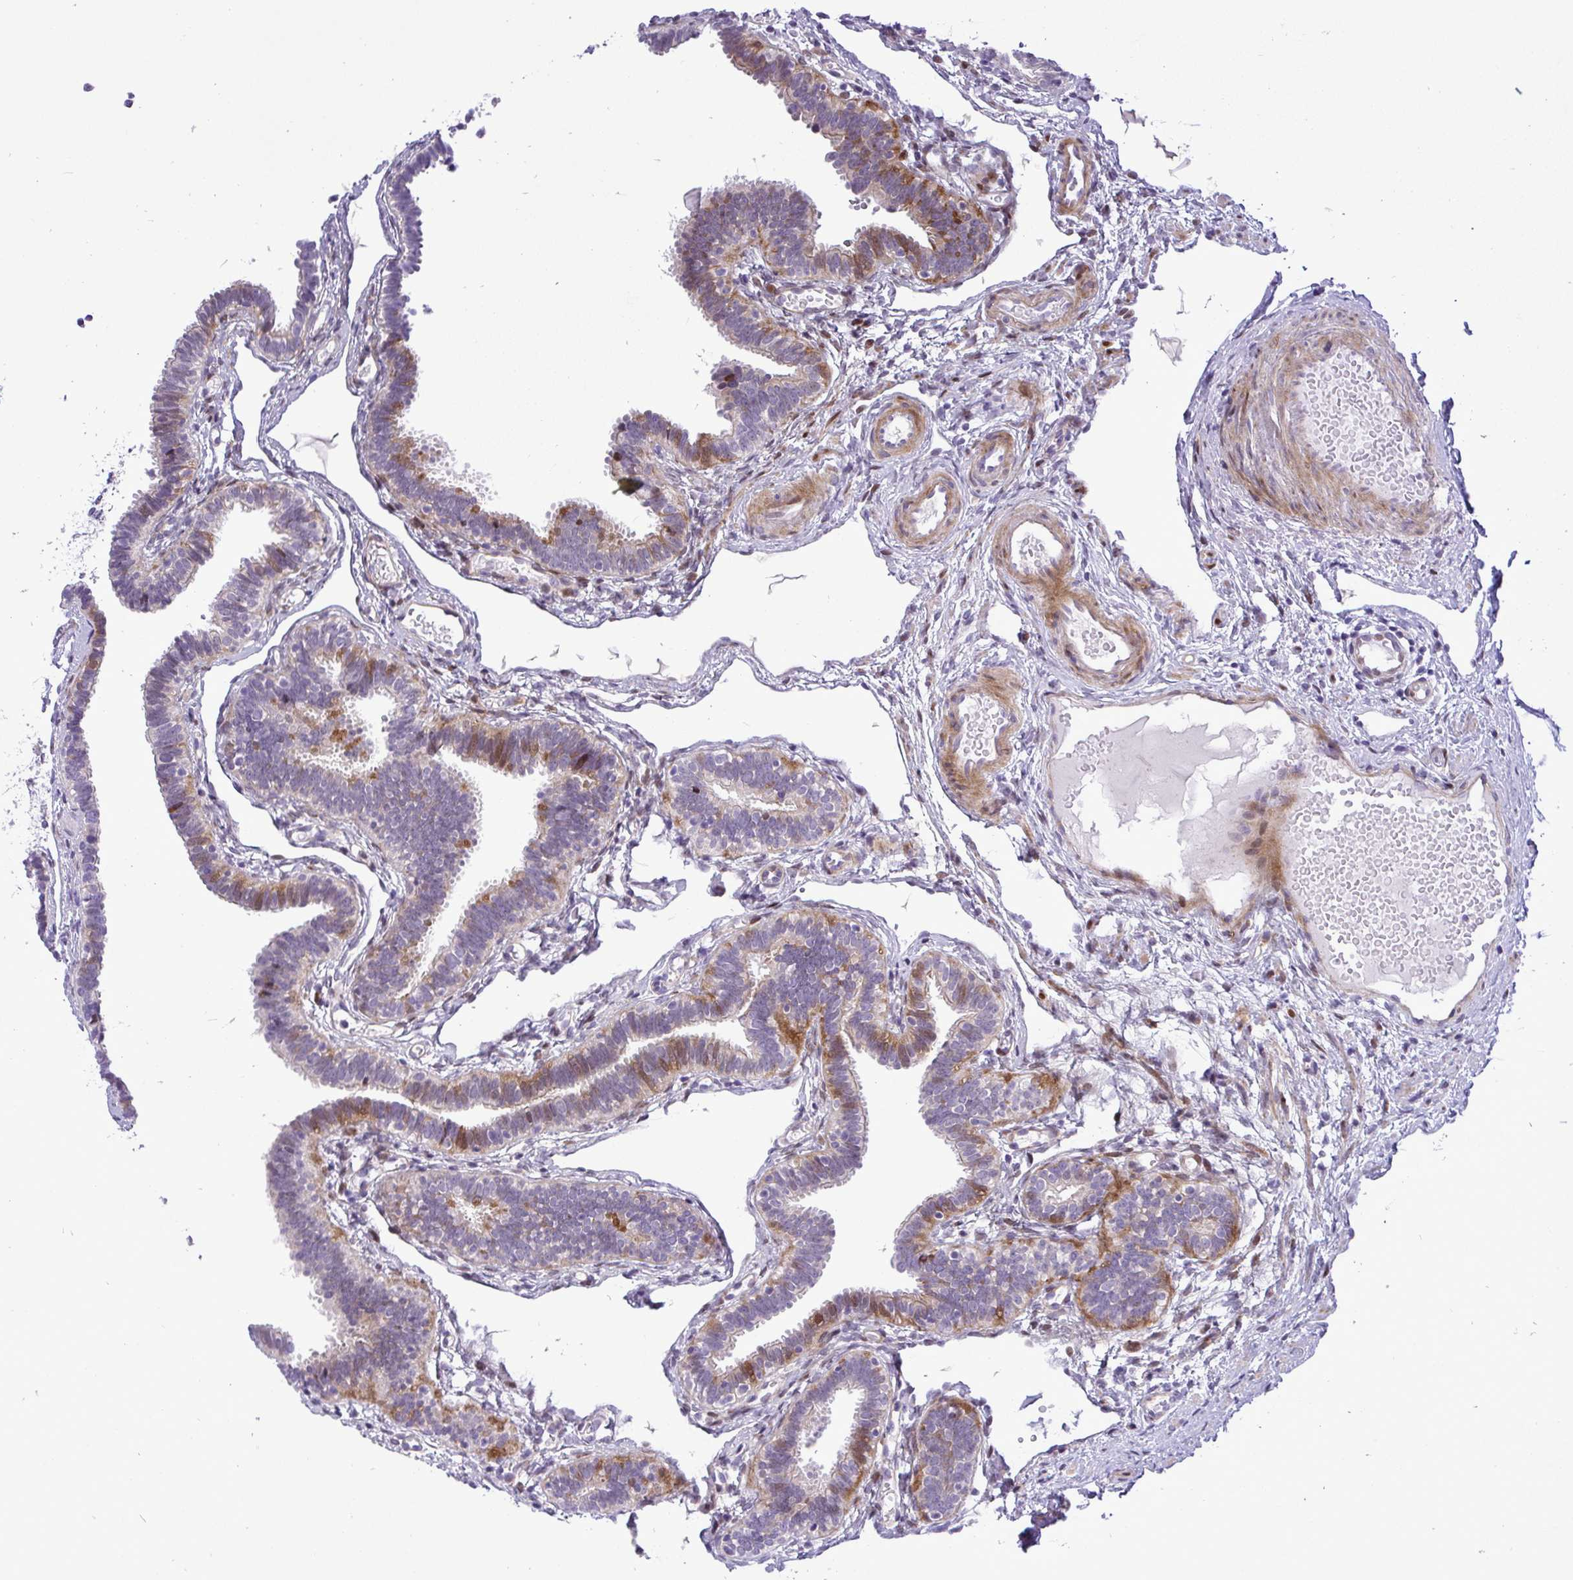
{"staining": {"intensity": "moderate", "quantity": "<25%", "location": "cytoplasmic/membranous,nuclear"}, "tissue": "fallopian tube", "cell_type": "Glandular cells", "image_type": "normal", "snomed": [{"axis": "morphology", "description": "Normal tissue, NOS"}, {"axis": "topography", "description": "Fallopian tube"}], "caption": "Fallopian tube stained with immunohistochemistry displays moderate cytoplasmic/membranous,nuclear positivity in about <25% of glandular cells. (DAB = brown stain, brightfield microscopy at high magnification).", "gene": "CASTOR2", "patient": {"sex": "female", "age": 37}}